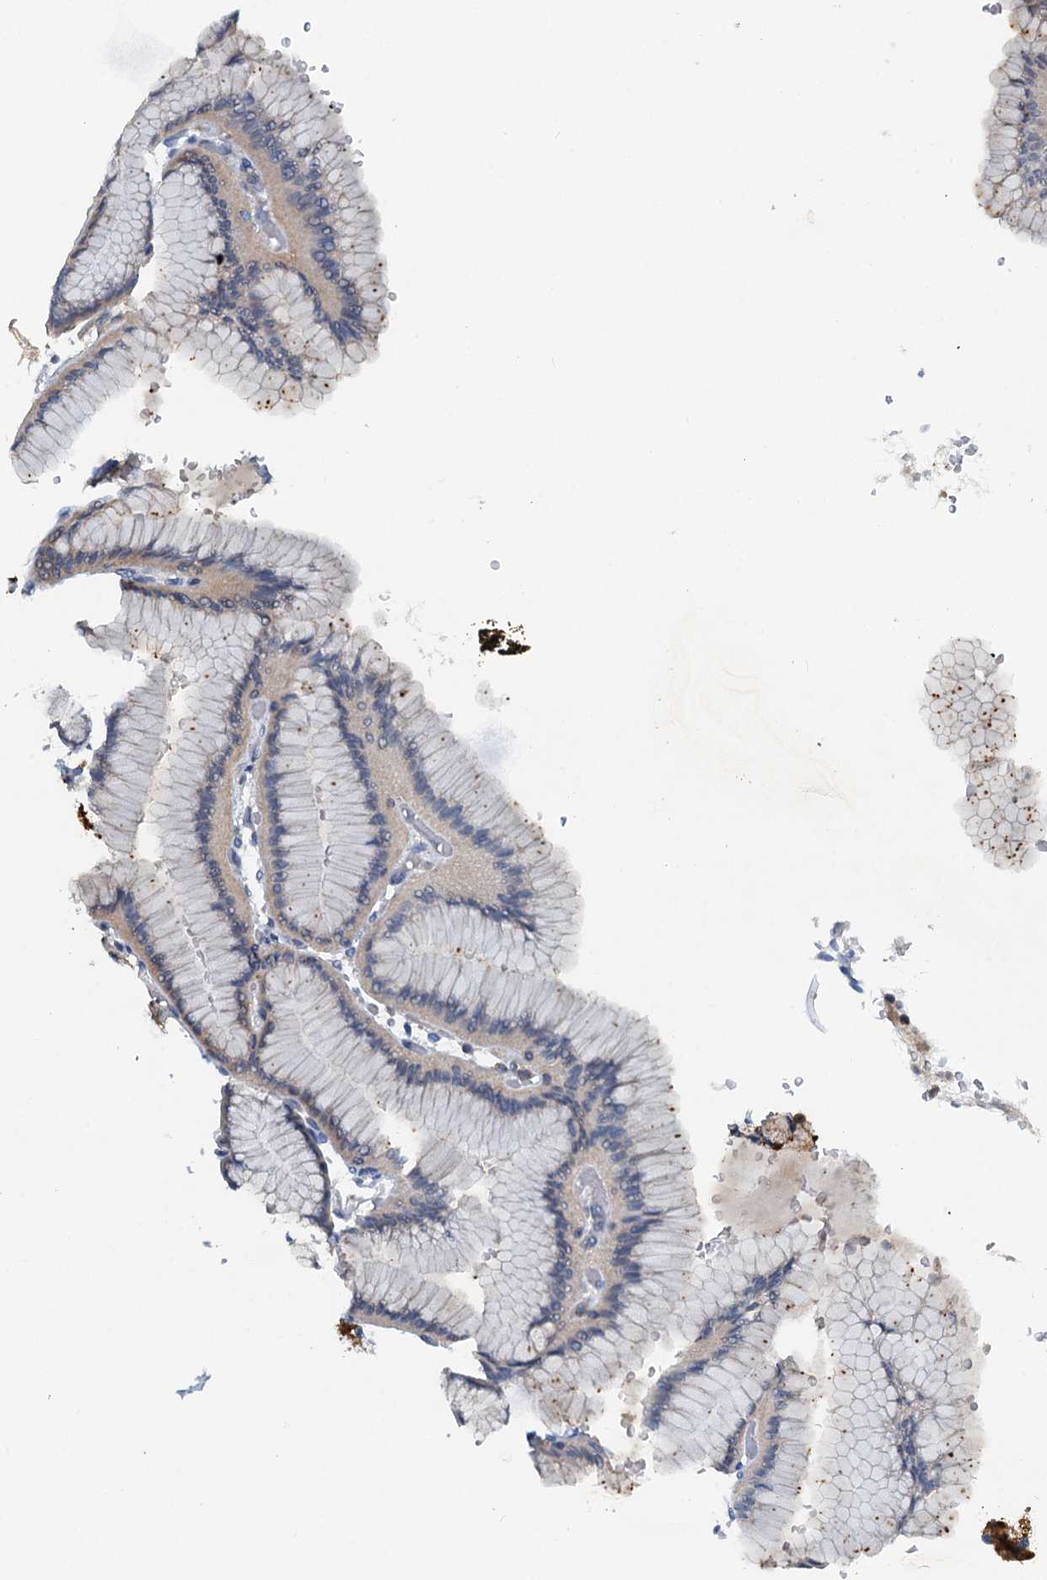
{"staining": {"intensity": "strong", "quantity": "<25%", "location": "cytoplasmic/membranous"}, "tissue": "stomach", "cell_type": "Glandular cells", "image_type": "normal", "snomed": [{"axis": "morphology", "description": "Normal tissue, NOS"}, {"axis": "morphology", "description": "Adenocarcinoma, NOS"}, {"axis": "morphology", "description": "Adenocarcinoma, High grade"}, {"axis": "topography", "description": "Stomach, upper"}, {"axis": "topography", "description": "Stomach"}], "caption": "Benign stomach demonstrates strong cytoplasmic/membranous expression in approximately <25% of glandular cells.", "gene": "THAP10", "patient": {"sex": "female", "age": 65}}